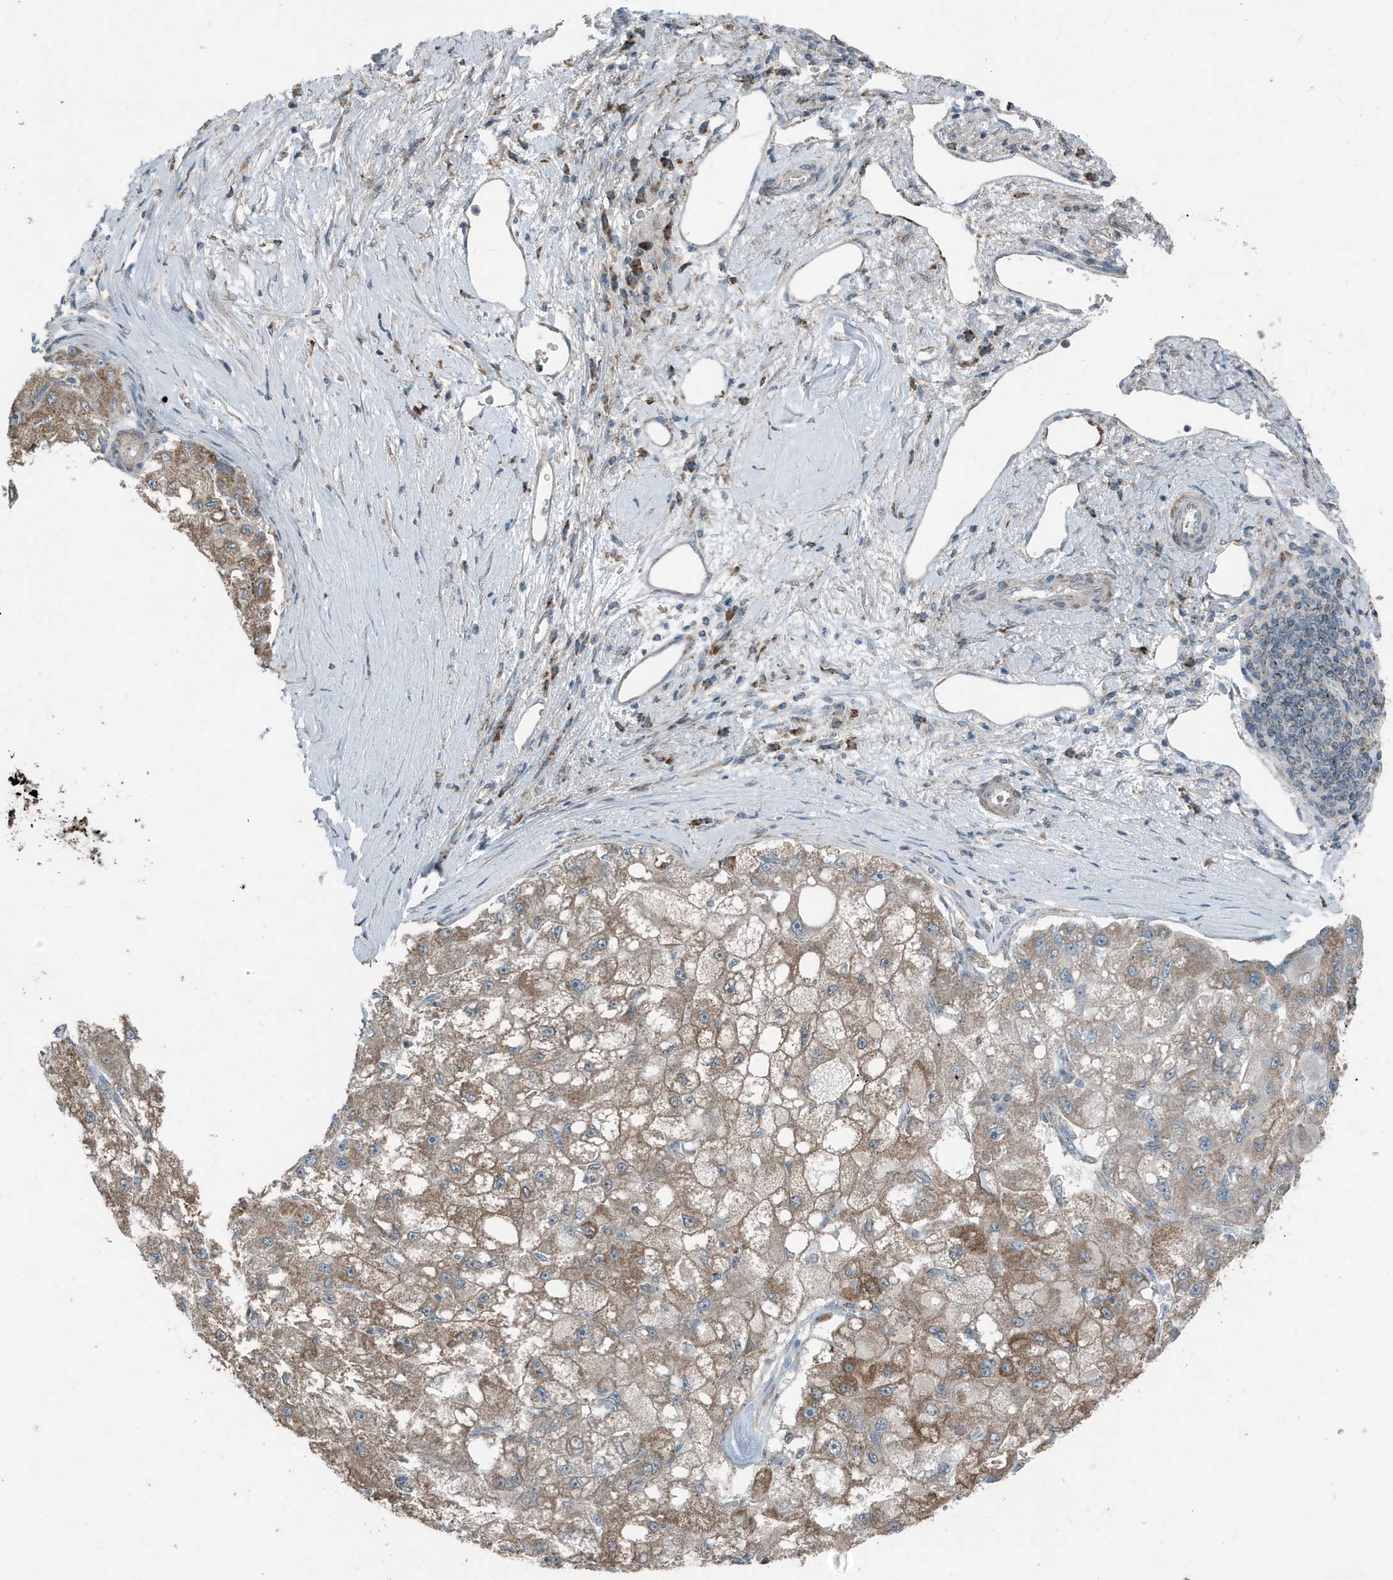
{"staining": {"intensity": "moderate", "quantity": ">75%", "location": "cytoplasmic/membranous"}, "tissue": "liver cancer", "cell_type": "Tumor cells", "image_type": "cancer", "snomed": [{"axis": "morphology", "description": "Carcinoma, Hepatocellular, NOS"}, {"axis": "topography", "description": "Liver"}], "caption": "Approximately >75% of tumor cells in liver cancer reveal moderate cytoplasmic/membranous protein positivity as visualized by brown immunohistochemical staining.", "gene": "MT-CYB", "patient": {"sex": "male", "age": 80}}